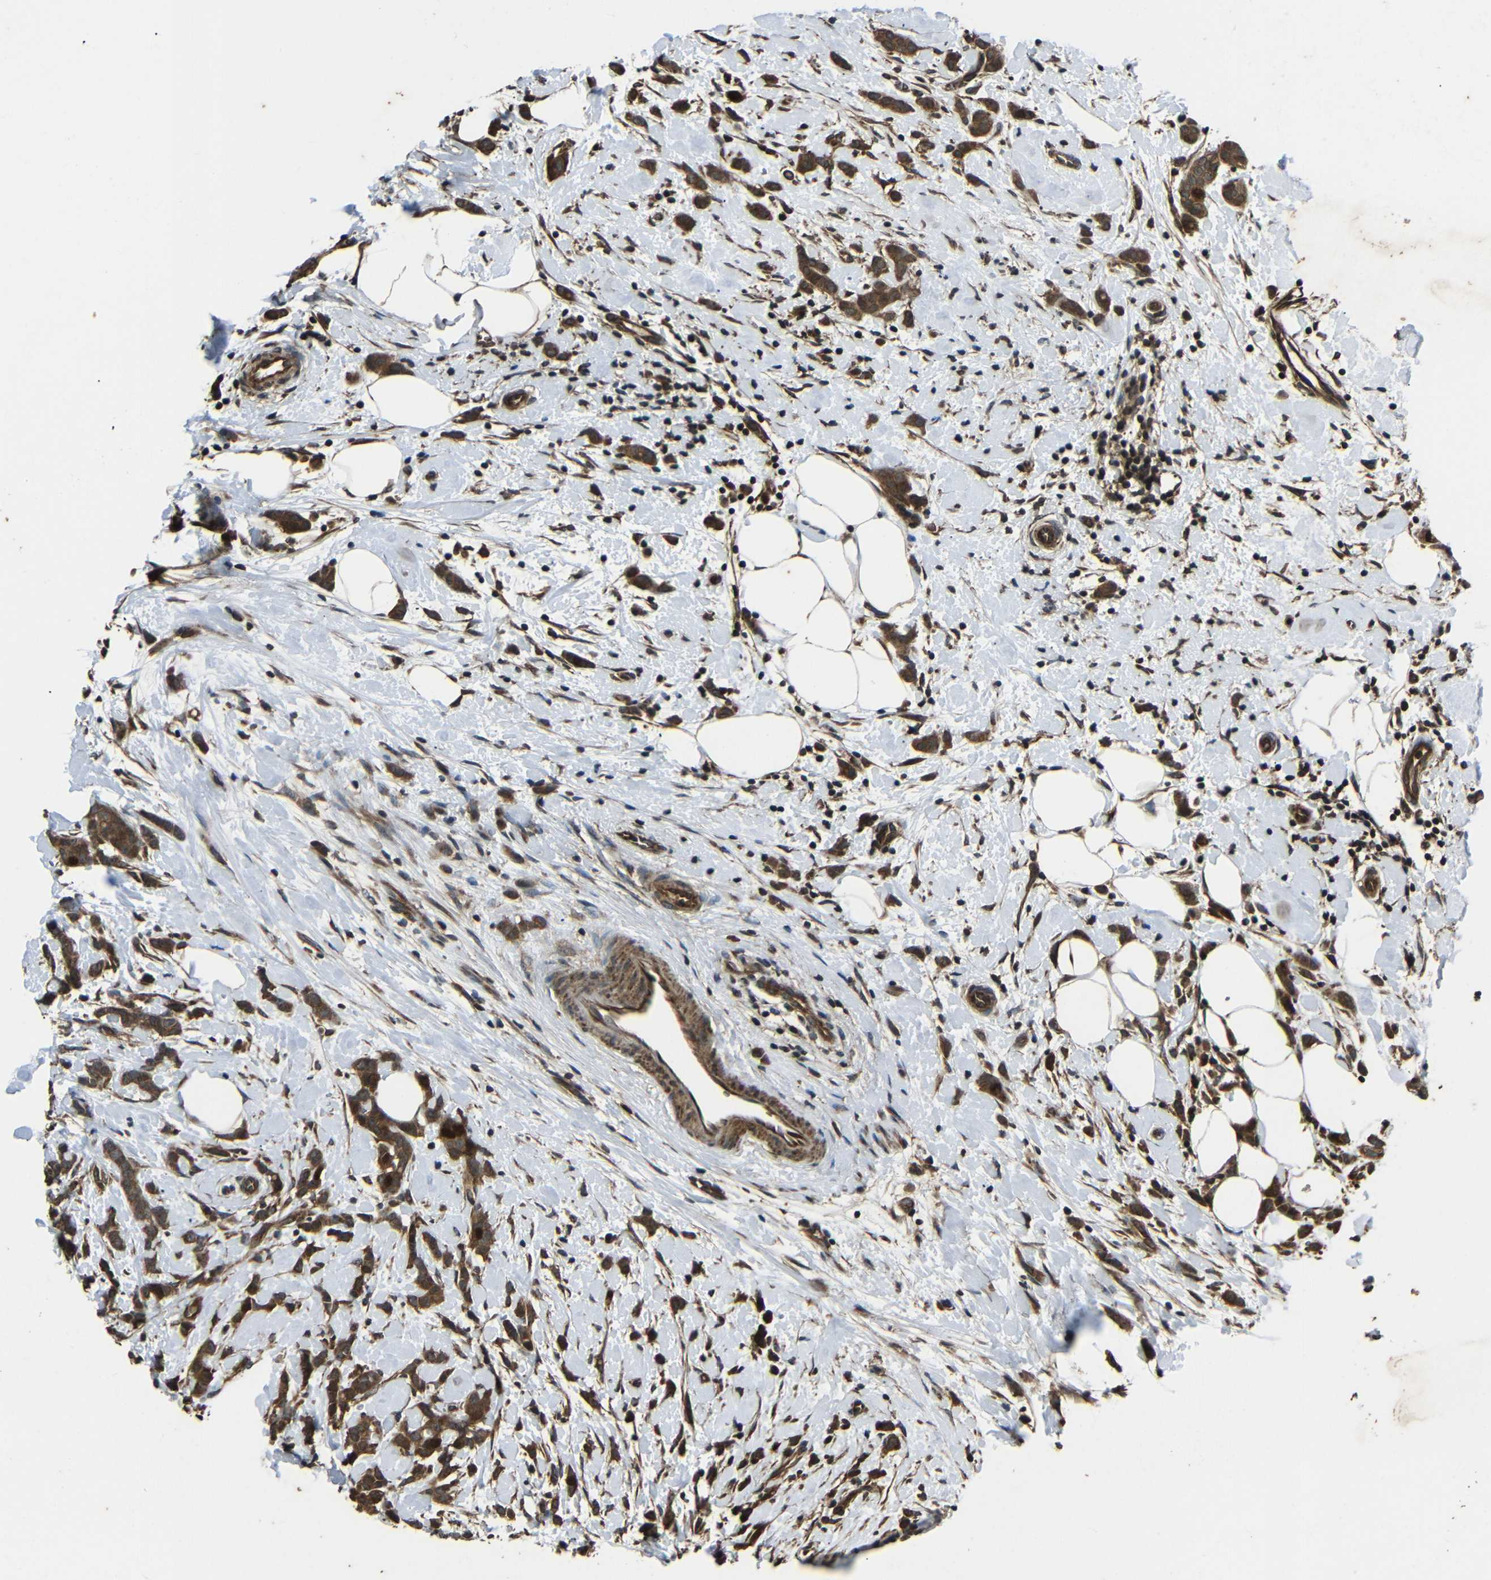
{"staining": {"intensity": "strong", "quantity": ">75%", "location": "cytoplasmic/membranous"}, "tissue": "breast cancer", "cell_type": "Tumor cells", "image_type": "cancer", "snomed": [{"axis": "morphology", "description": "Lobular carcinoma, in situ"}, {"axis": "morphology", "description": "Lobular carcinoma"}, {"axis": "topography", "description": "Breast"}], "caption": "This is an image of immunohistochemistry staining of lobular carcinoma in situ (breast), which shows strong staining in the cytoplasmic/membranous of tumor cells.", "gene": "PLK2", "patient": {"sex": "female", "age": 41}}